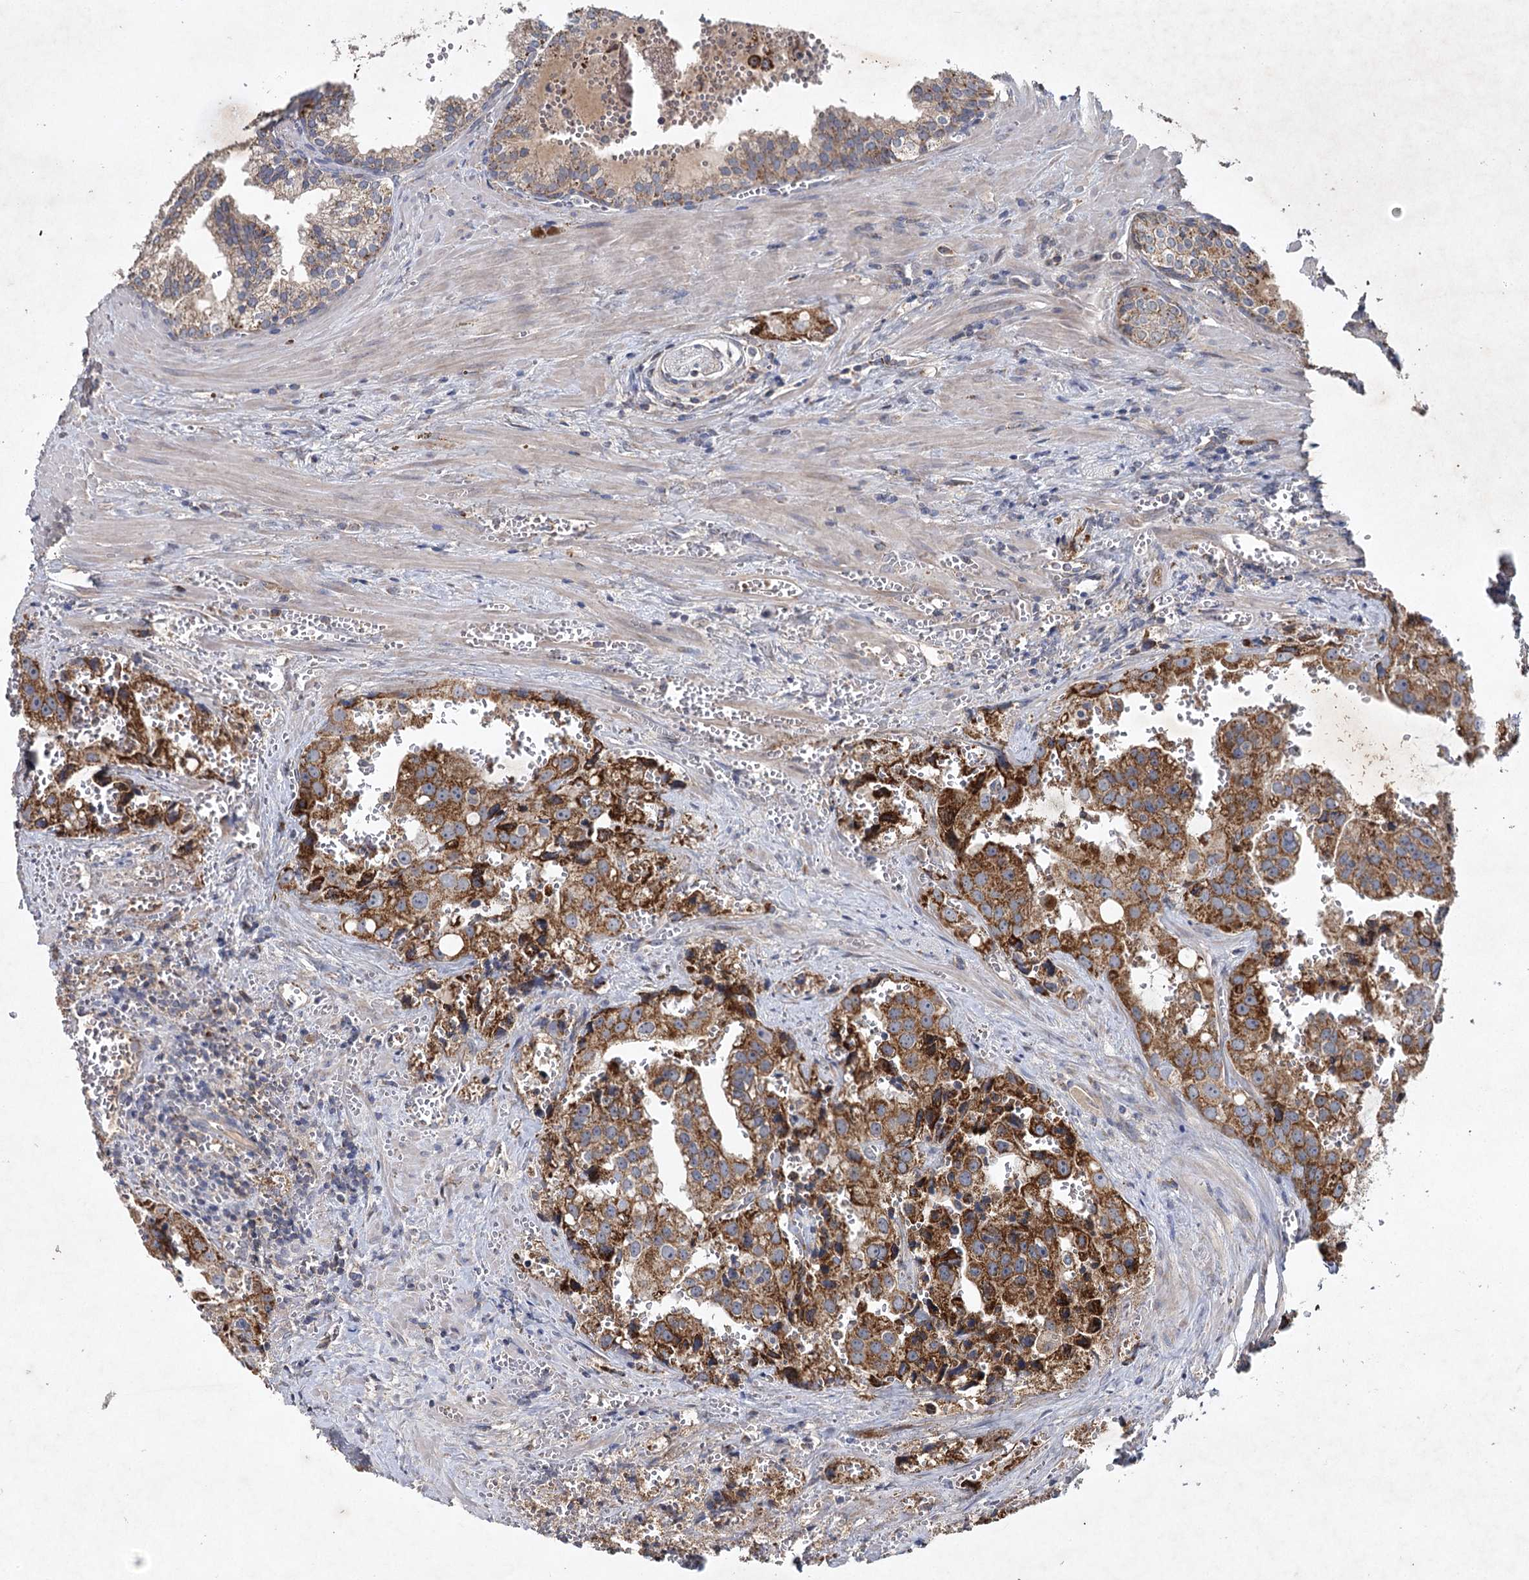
{"staining": {"intensity": "moderate", "quantity": ">75%", "location": "cytoplasmic/membranous"}, "tissue": "prostate cancer", "cell_type": "Tumor cells", "image_type": "cancer", "snomed": [{"axis": "morphology", "description": "Adenocarcinoma, High grade"}, {"axis": "topography", "description": "Prostate"}], "caption": "This histopathology image reveals IHC staining of human prostate high-grade adenocarcinoma, with medium moderate cytoplasmic/membranous positivity in approximately >75% of tumor cells.", "gene": "MRPL44", "patient": {"sex": "male", "age": 68}}